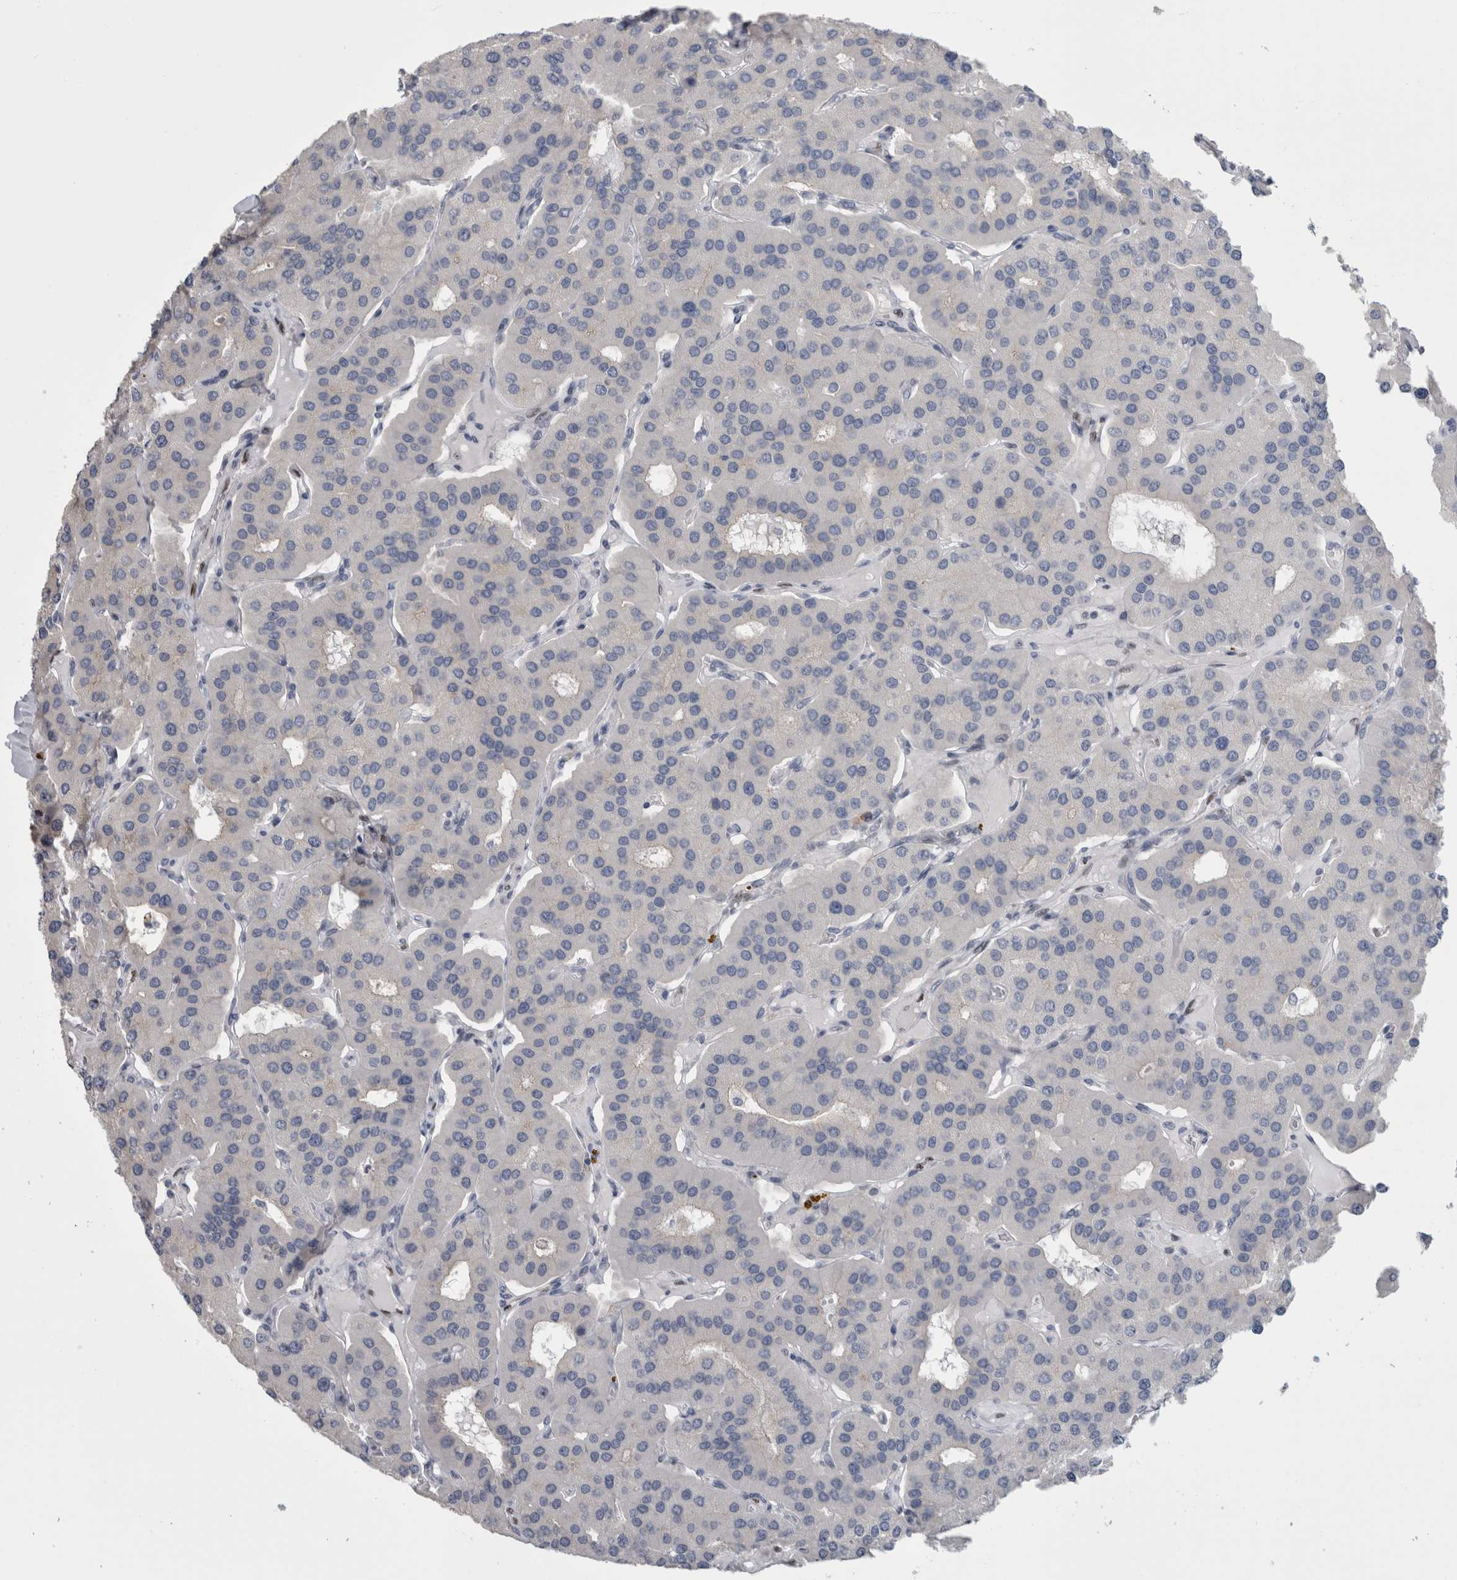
{"staining": {"intensity": "negative", "quantity": "none", "location": "none"}, "tissue": "parathyroid gland", "cell_type": "Glandular cells", "image_type": "normal", "snomed": [{"axis": "morphology", "description": "Normal tissue, NOS"}, {"axis": "morphology", "description": "Adenoma, NOS"}, {"axis": "topography", "description": "Parathyroid gland"}], "caption": "IHC image of benign parathyroid gland: parathyroid gland stained with DAB (3,3'-diaminobenzidine) displays no significant protein staining in glandular cells.", "gene": "IL33", "patient": {"sex": "female", "age": 86}}